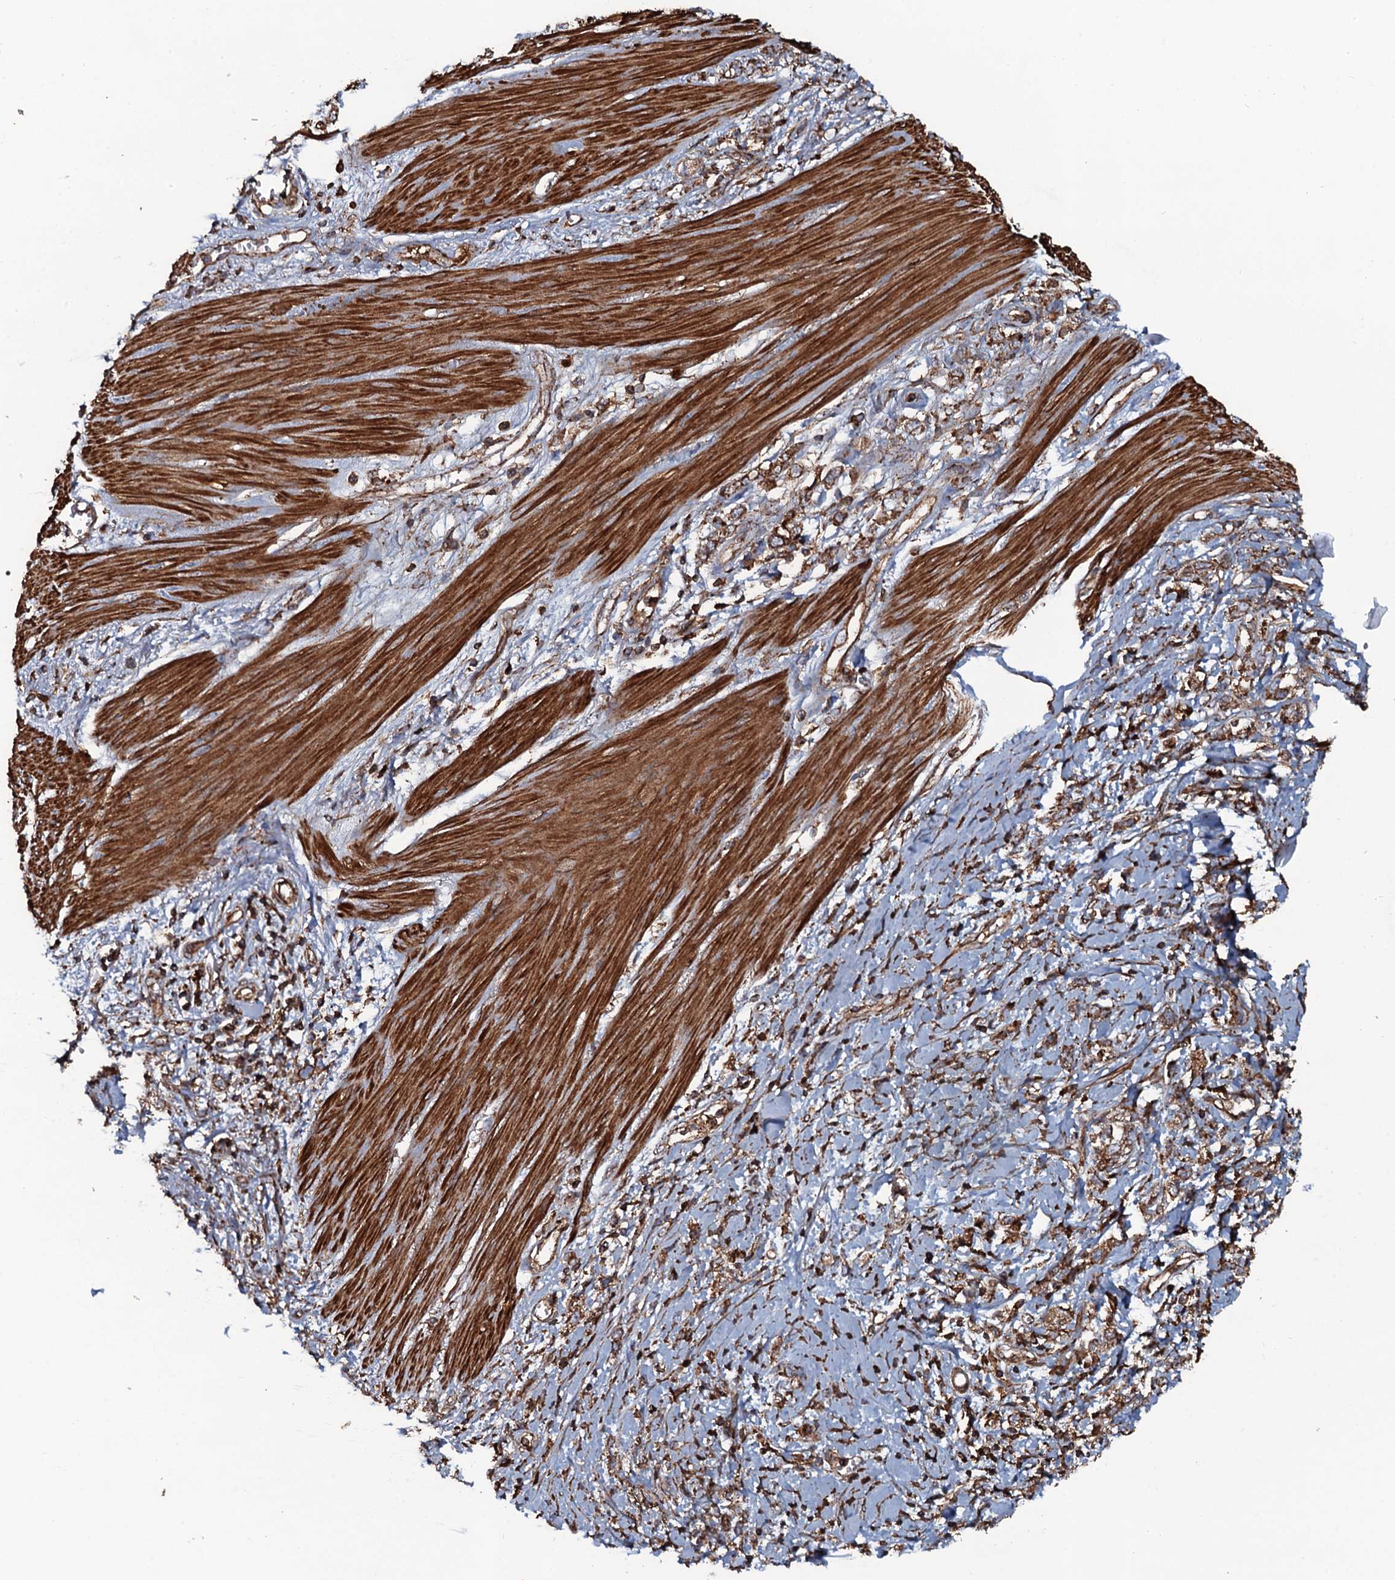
{"staining": {"intensity": "moderate", "quantity": ">75%", "location": "cytoplasmic/membranous"}, "tissue": "stomach cancer", "cell_type": "Tumor cells", "image_type": "cancer", "snomed": [{"axis": "morphology", "description": "Adenocarcinoma, NOS"}, {"axis": "topography", "description": "Stomach"}], "caption": "Immunohistochemistry (IHC) (DAB) staining of human adenocarcinoma (stomach) shows moderate cytoplasmic/membranous protein staining in approximately >75% of tumor cells.", "gene": "VWA8", "patient": {"sex": "female", "age": 76}}